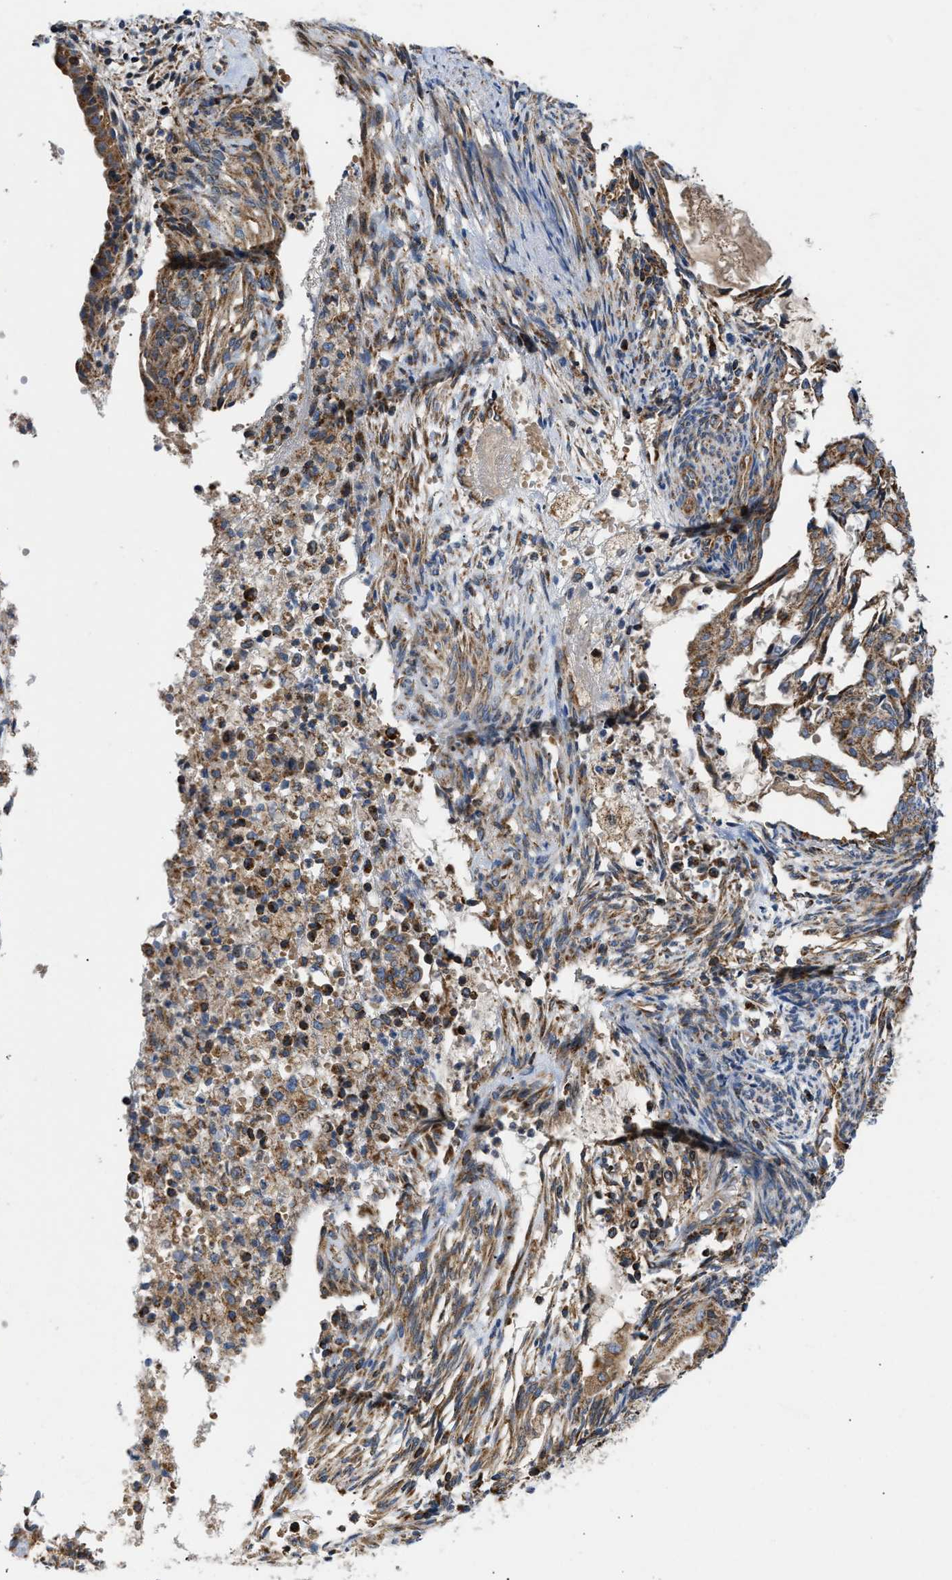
{"staining": {"intensity": "moderate", "quantity": ">75%", "location": "cytoplasmic/membranous"}, "tissue": "endometrial cancer", "cell_type": "Tumor cells", "image_type": "cancer", "snomed": [{"axis": "morphology", "description": "Adenocarcinoma, NOS"}, {"axis": "topography", "description": "Endometrium"}], "caption": "Endometrial cancer tissue shows moderate cytoplasmic/membranous staining in about >75% of tumor cells, visualized by immunohistochemistry. (DAB IHC with brightfield microscopy, high magnification).", "gene": "OPTN", "patient": {"sex": "female", "age": 58}}